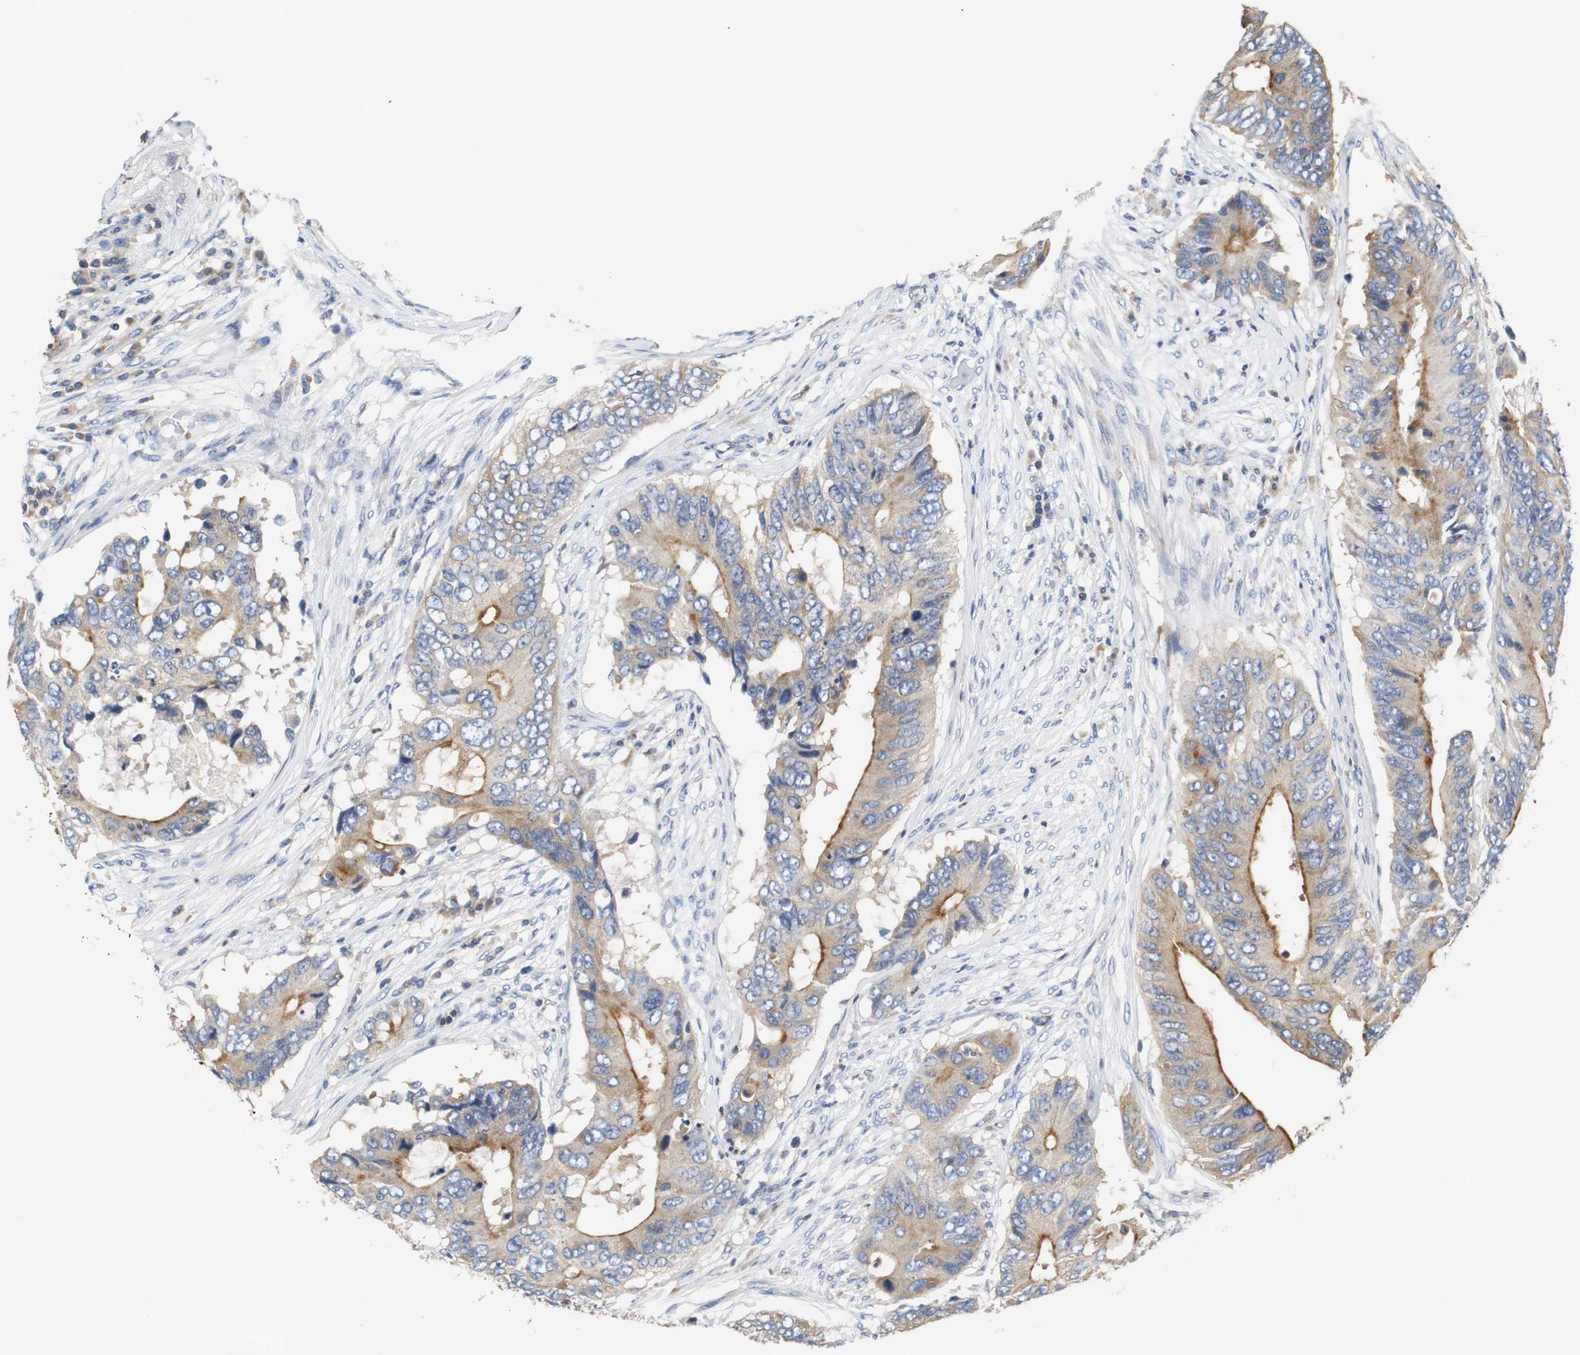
{"staining": {"intensity": "moderate", "quantity": ">75%", "location": "cytoplasmic/membranous"}, "tissue": "colorectal cancer", "cell_type": "Tumor cells", "image_type": "cancer", "snomed": [{"axis": "morphology", "description": "Adenocarcinoma, NOS"}, {"axis": "topography", "description": "Colon"}], "caption": "A photomicrograph showing moderate cytoplasmic/membranous staining in approximately >75% of tumor cells in colorectal cancer, as visualized by brown immunohistochemical staining.", "gene": "VAMP8", "patient": {"sex": "male", "age": 71}}